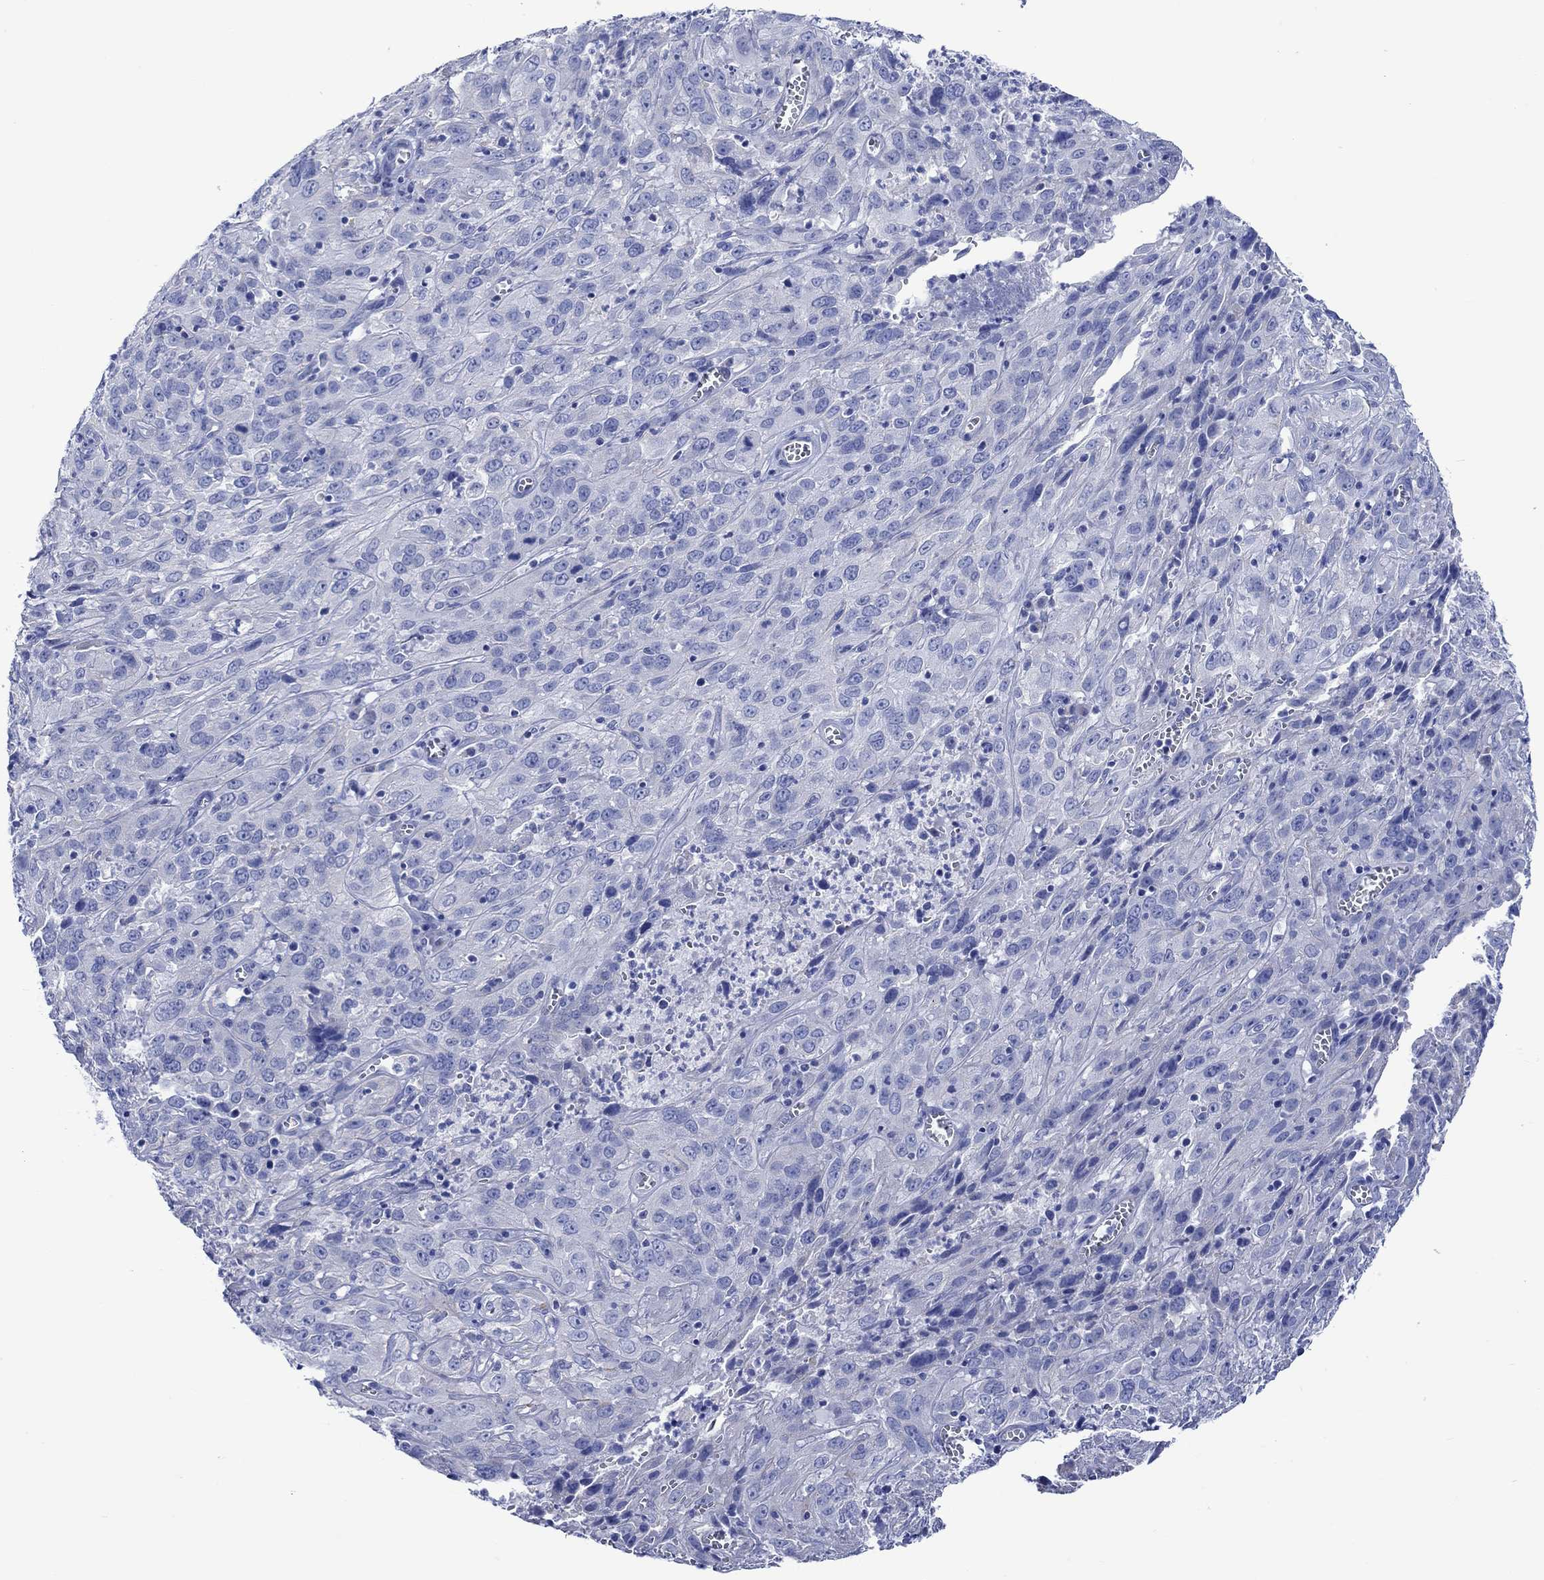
{"staining": {"intensity": "negative", "quantity": "none", "location": "none"}, "tissue": "cervical cancer", "cell_type": "Tumor cells", "image_type": "cancer", "snomed": [{"axis": "morphology", "description": "Squamous cell carcinoma, NOS"}, {"axis": "topography", "description": "Cervix"}], "caption": "Tumor cells are negative for brown protein staining in cervical cancer (squamous cell carcinoma).", "gene": "CPLX2", "patient": {"sex": "female", "age": 32}}